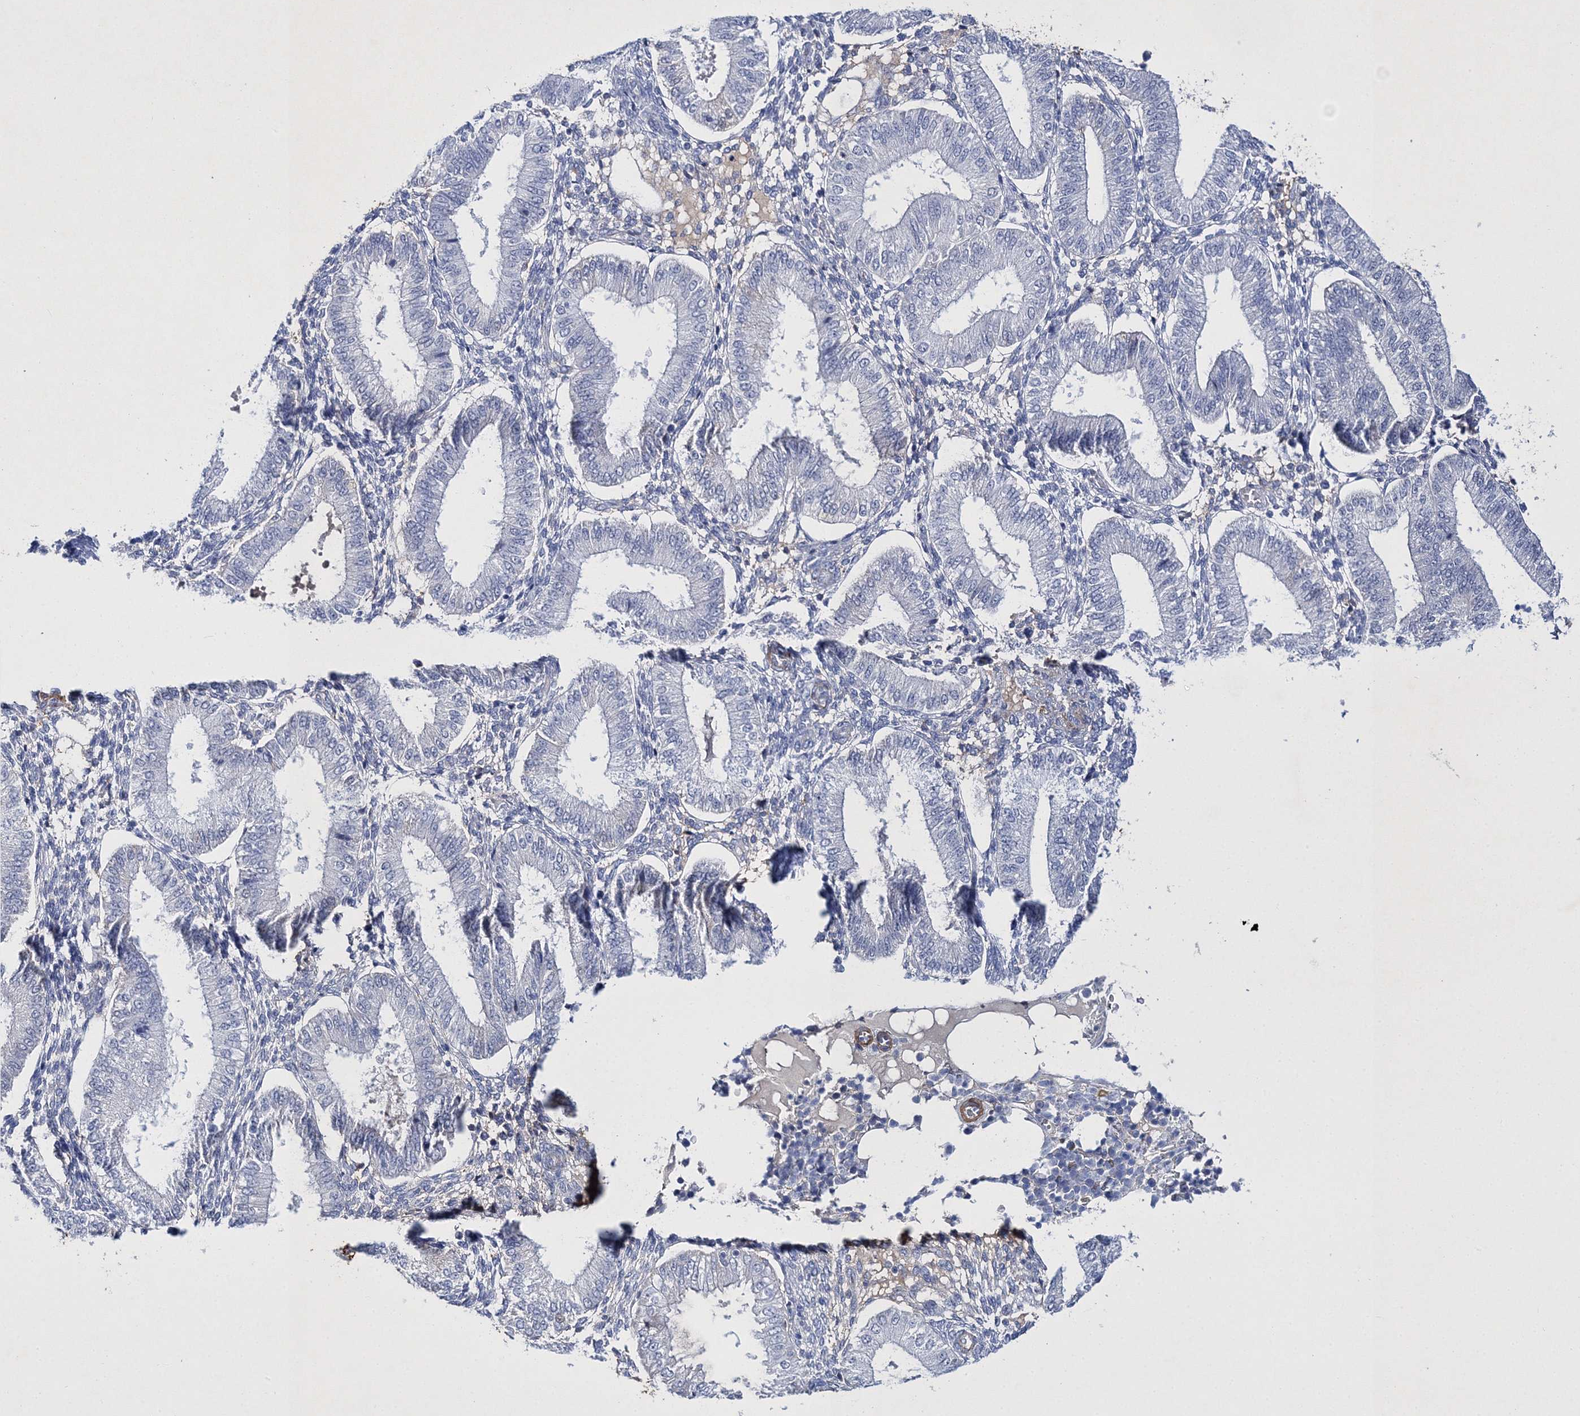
{"staining": {"intensity": "negative", "quantity": "none", "location": "none"}, "tissue": "endometrium", "cell_type": "Cells in endometrial stroma", "image_type": "normal", "snomed": [{"axis": "morphology", "description": "Normal tissue, NOS"}, {"axis": "topography", "description": "Endometrium"}], "caption": "Image shows no significant protein positivity in cells in endometrial stroma of normal endometrium.", "gene": "RTN2", "patient": {"sex": "female", "age": 39}}